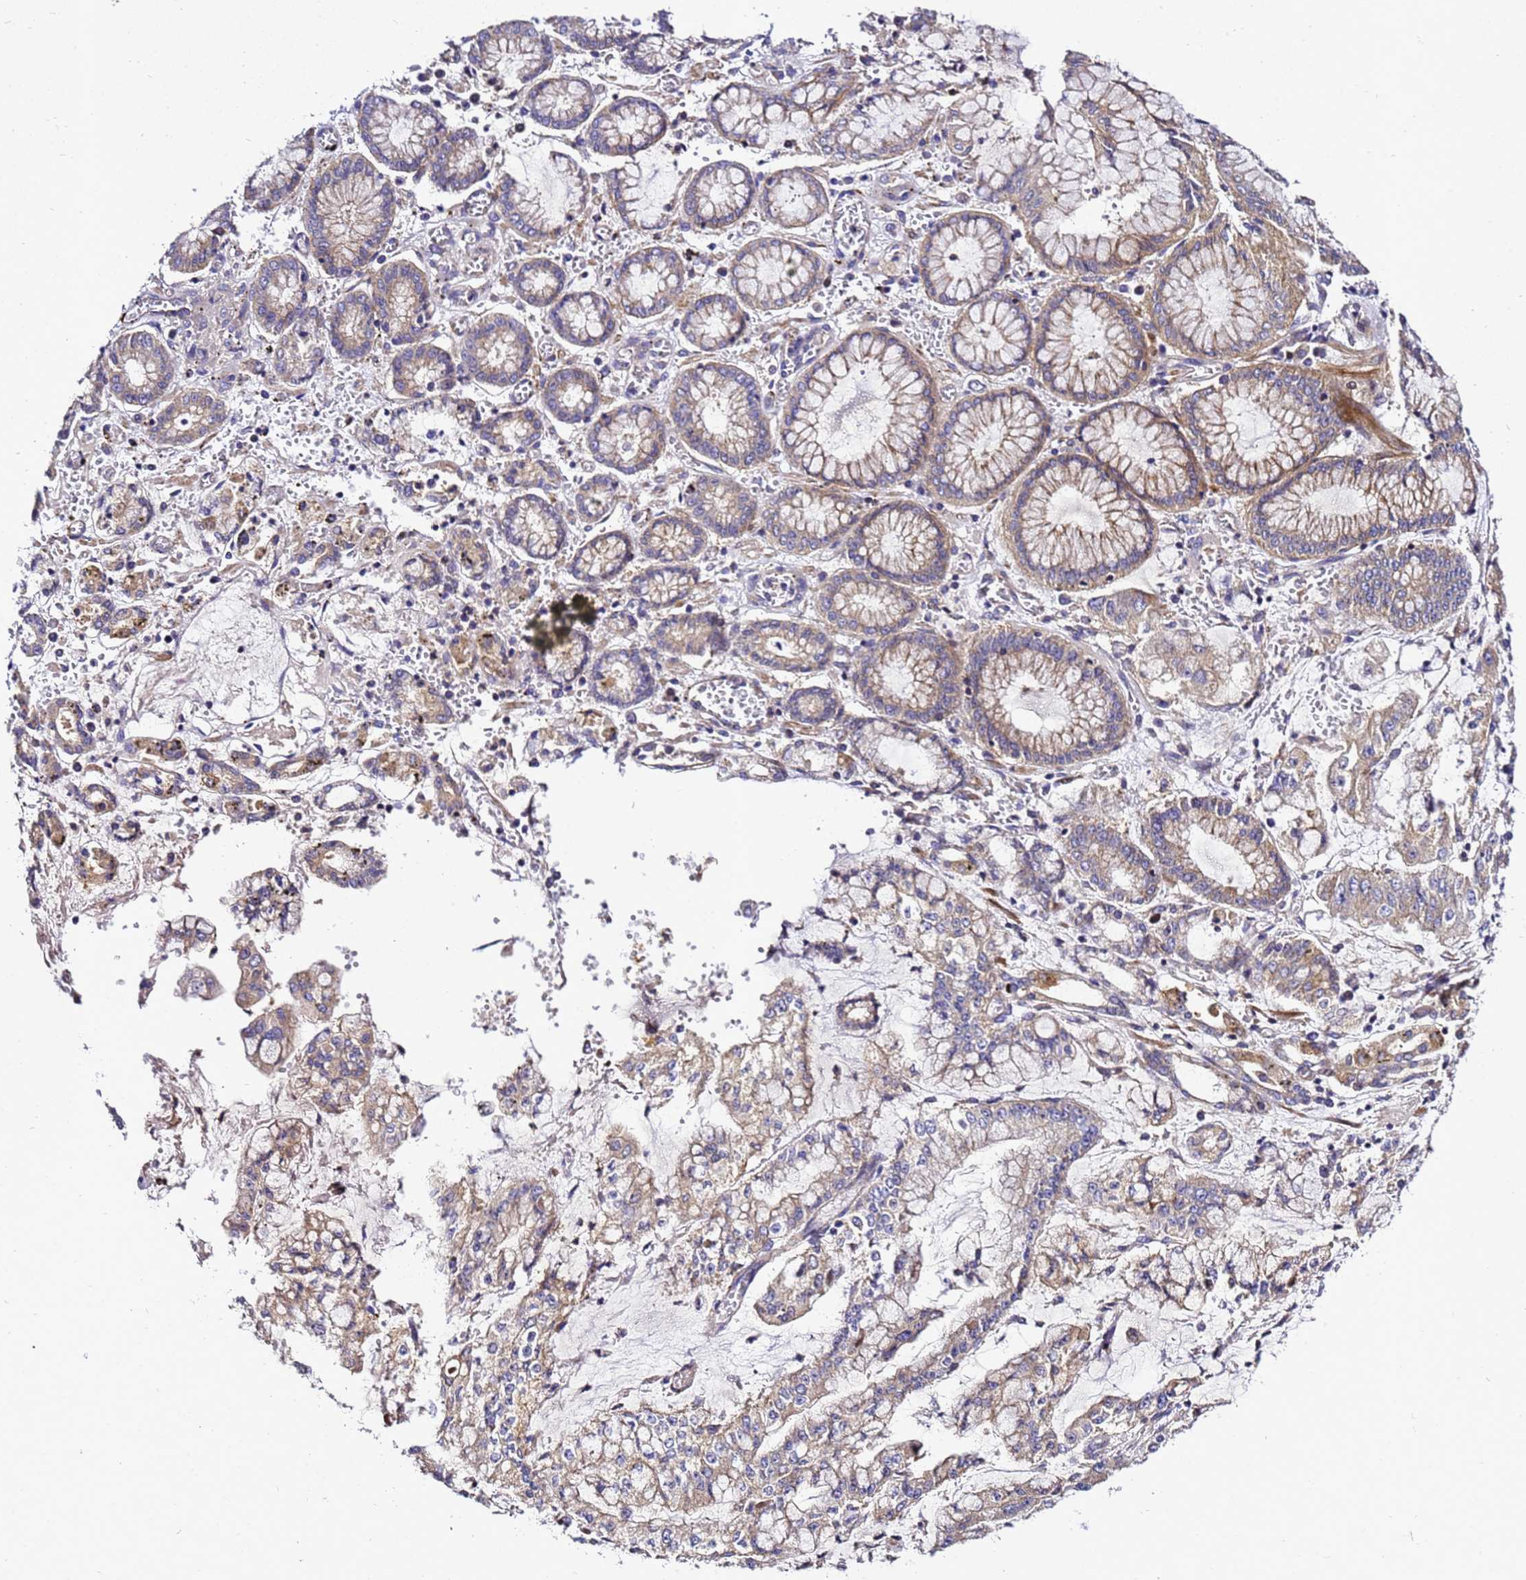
{"staining": {"intensity": "weak", "quantity": "<25%", "location": "cytoplasmic/membranous"}, "tissue": "stomach cancer", "cell_type": "Tumor cells", "image_type": "cancer", "snomed": [{"axis": "morphology", "description": "Normal tissue, NOS"}, {"axis": "morphology", "description": "Adenocarcinoma, NOS"}, {"axis": "topography", "description": "Stomach, upper"}, {"axis": "topography", "description": "Stomach"}], "caption": "Tumor cells are negative for protein expression in human stomach cancer.", "gene": "ZNF417", "patient": {"sex": "male", "age": 76}}